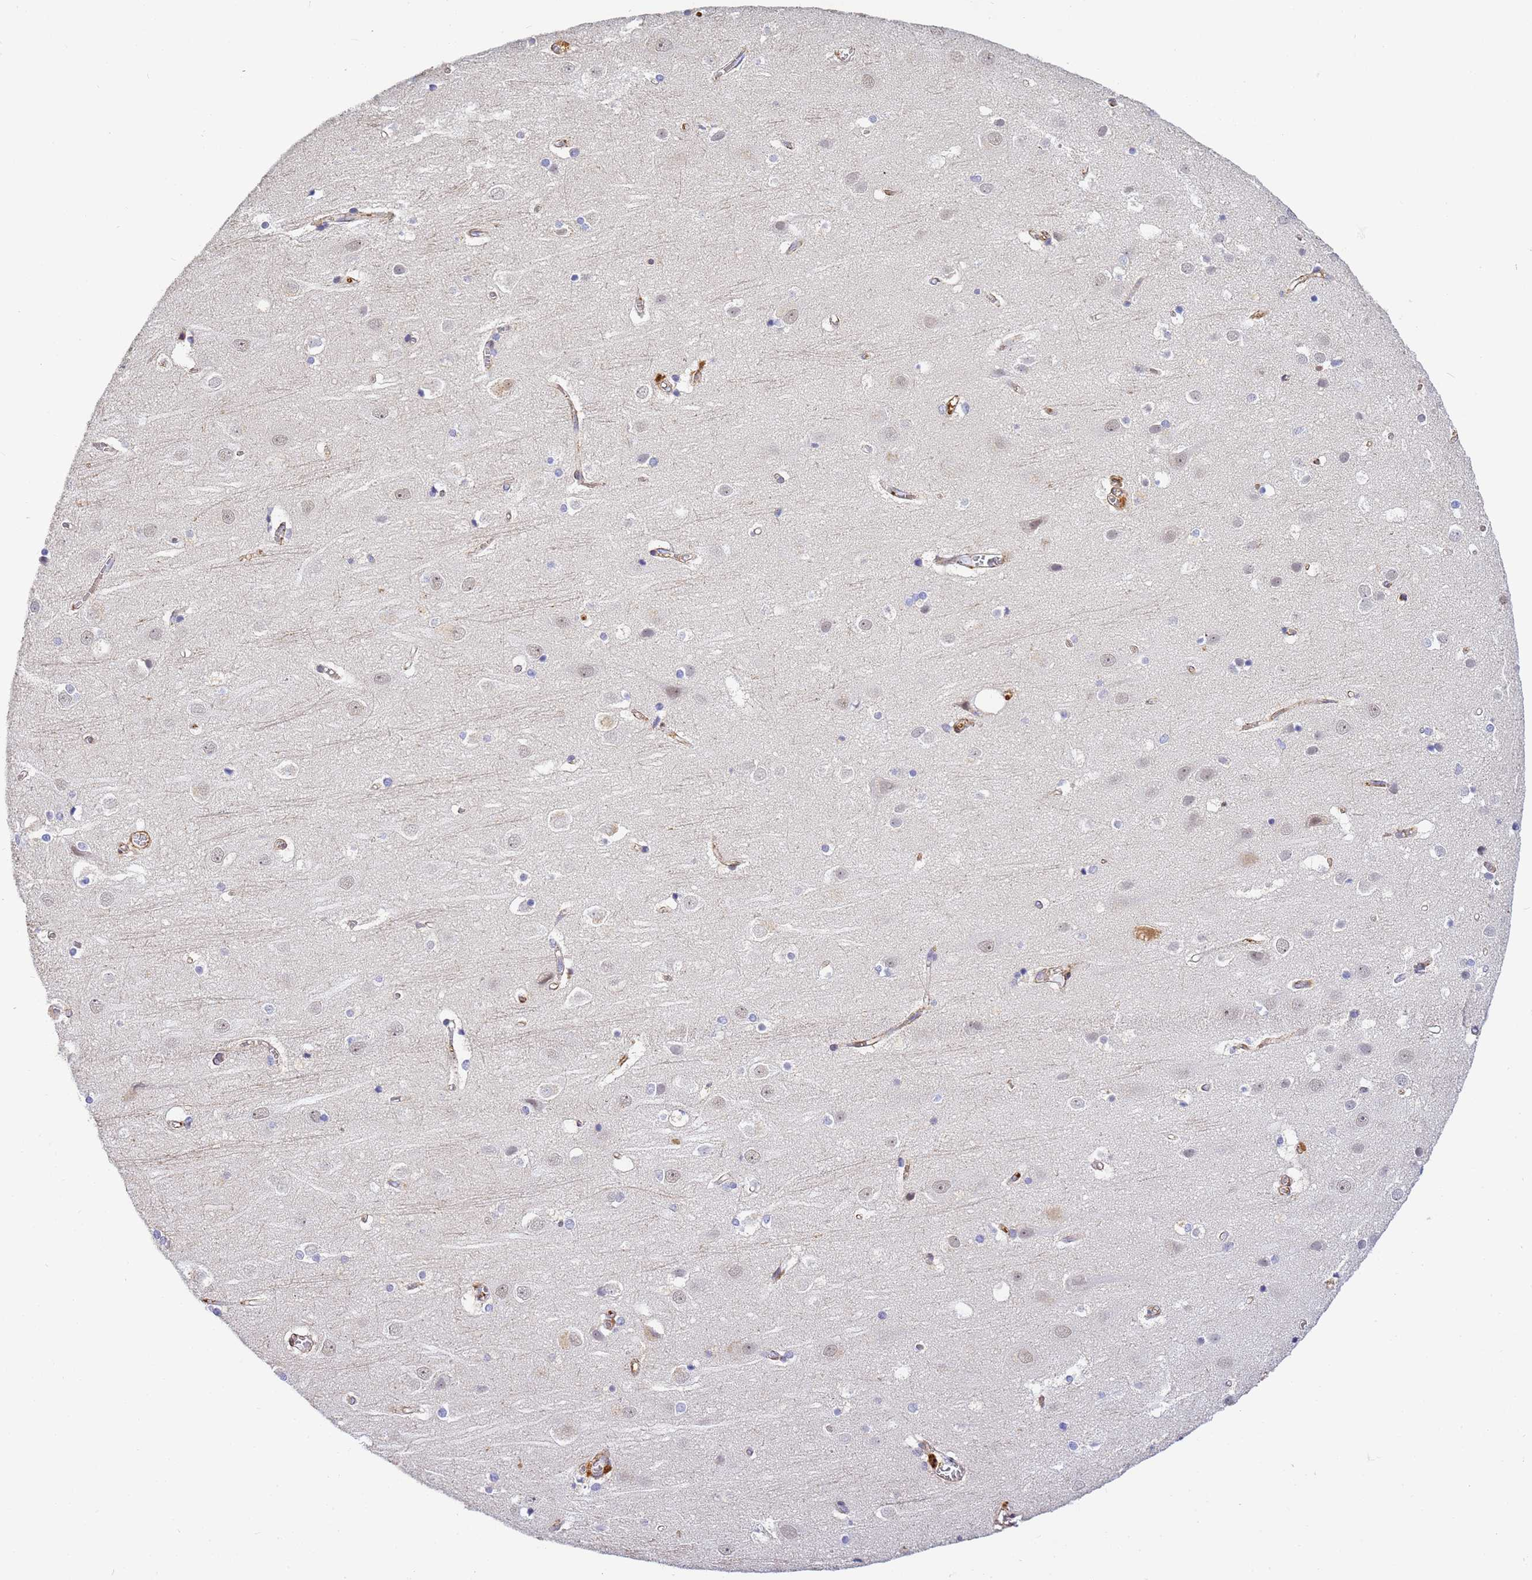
{"staining": {"intensity": "moderate", "quantity": ">75%", "location": "cytoplasmic/membranous"}, "tissue": "cerebral cortex", "cell_type": "Endothelial cells", "image_type": "normal", "snomed": [{"axis": "morphology", "description": "Normal tissue, NOS"}, {"axis": "topography", "description": "Cerebral cortex"}], "caption": "Moderate cytoplasmic/membranous positivity for a protein is identified in approximately >75% of endothelial cells of unremarkable cerebral cortex using IHC.", "gene": "CFHR1", "patient": {"sex": "male", "age": 54}}